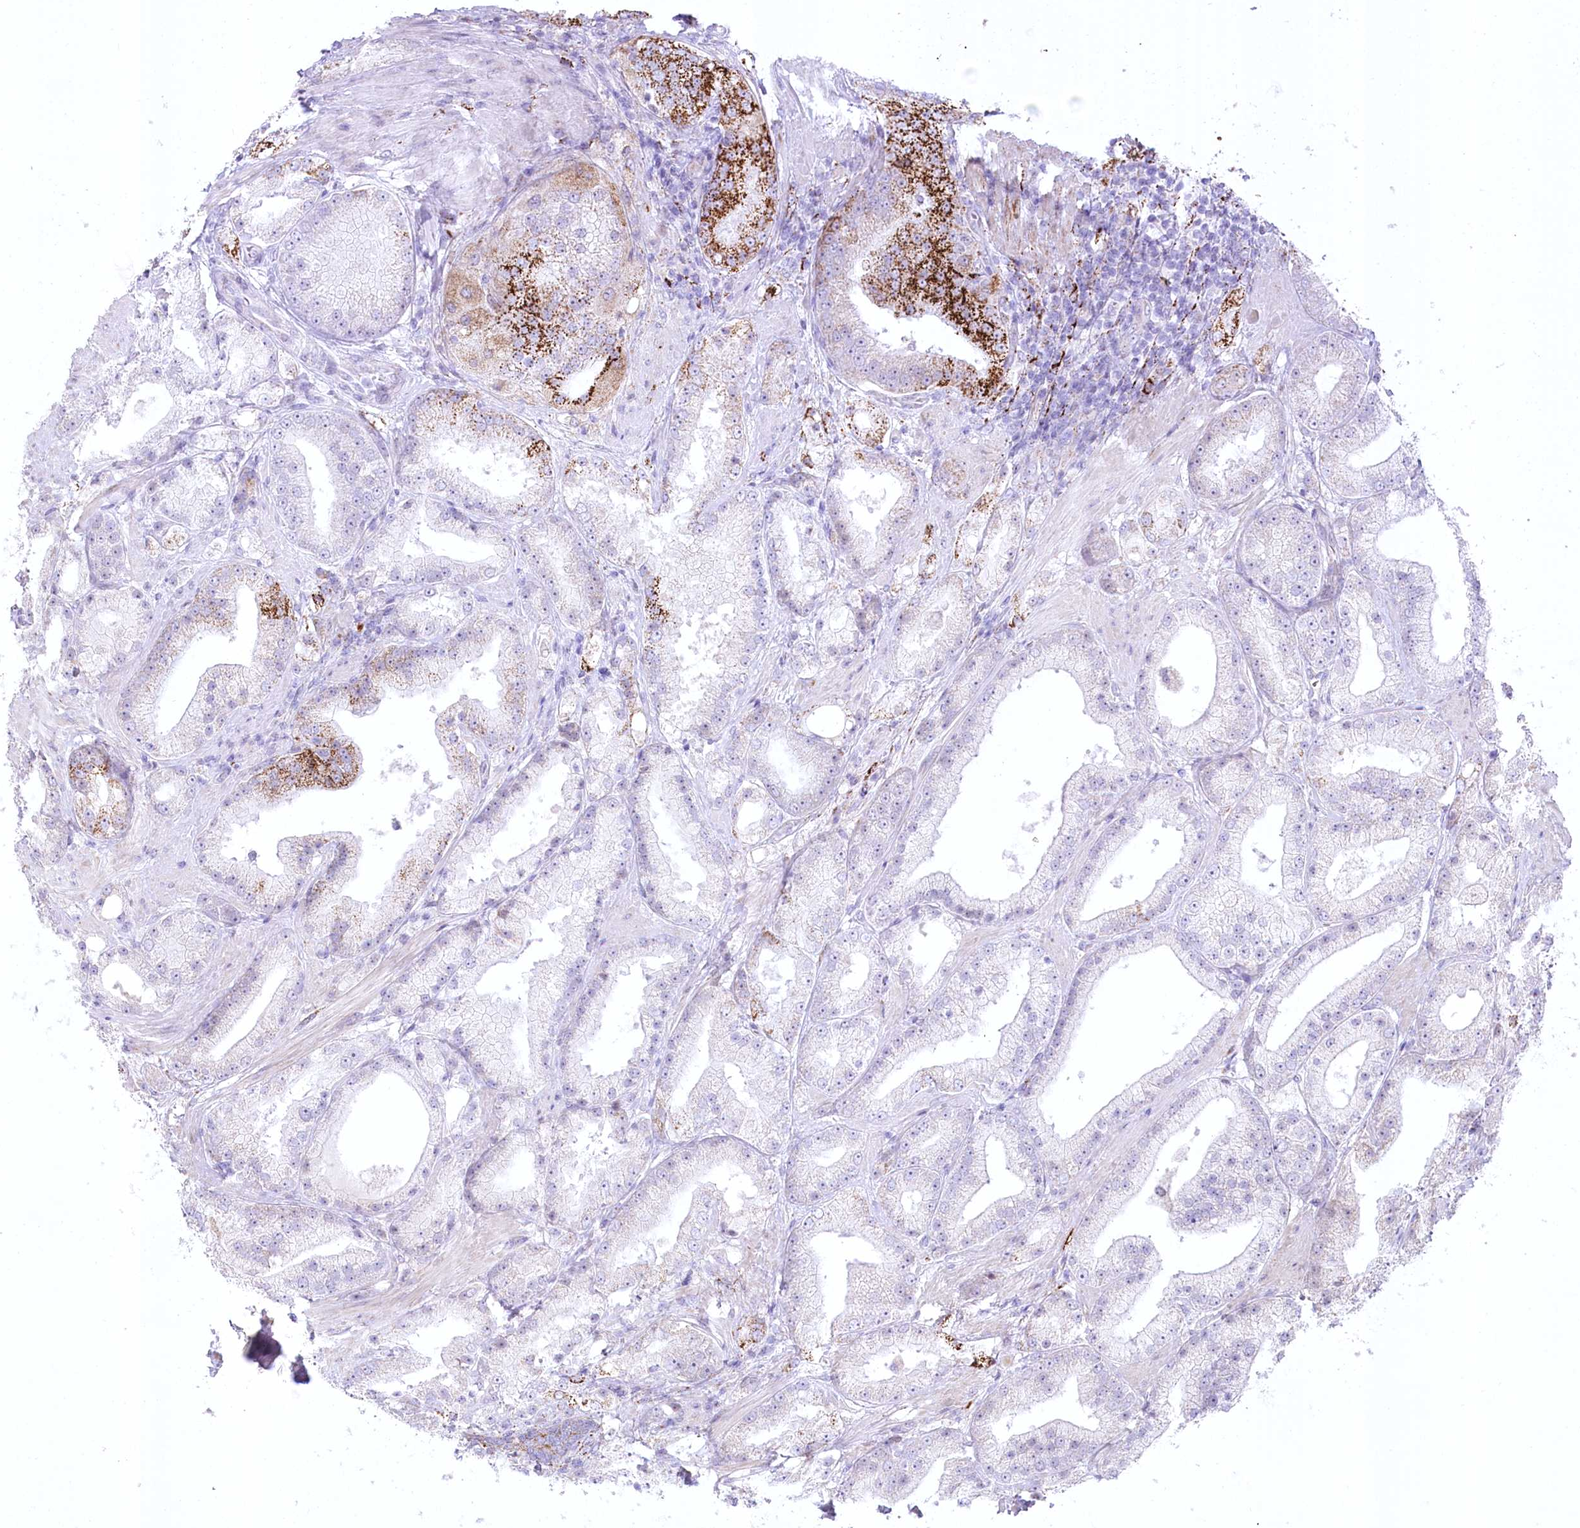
{"staining": {"intensity": "strong", "quantity": "<25%", "location": "cytoplasmic/membranous"}, "tissue": "prostate cancer", "cell_type": "Tumor cells", "image_type": "cancer", "snomed": [{"axis": "morphology", "description": "Adenocarcinoma, Low grade"}, {"axis": "topography", "description": "Prostate"}], "caption": "A medium amount of strong cytoplasmic/membranous staining is present in about <25% of tumor cells in prostate low-grade adenocarcinoma tissue.", "gene": "CEP164", "patient": {"sex": "male", "age": 67}}